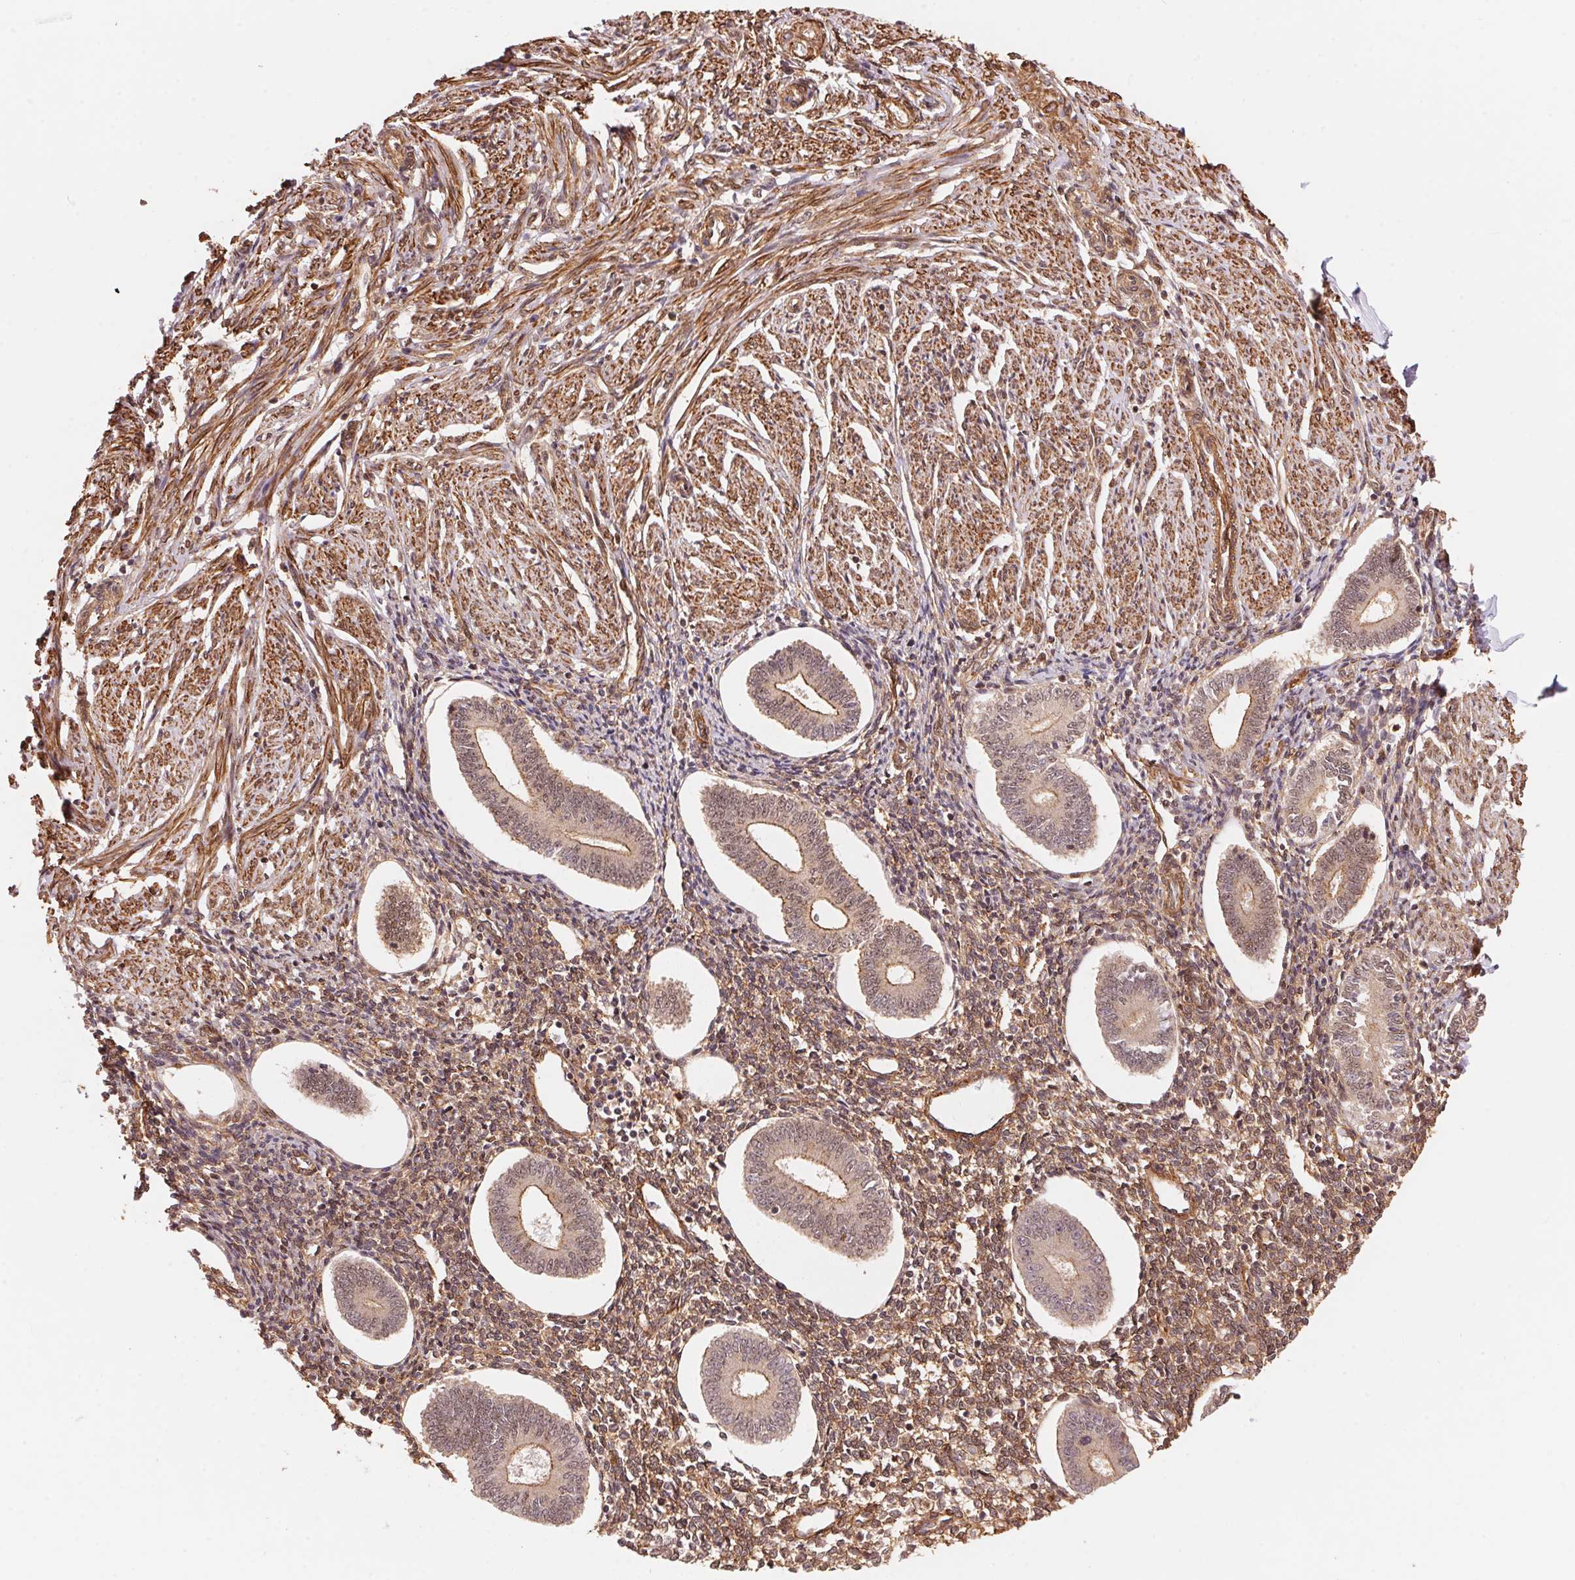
{"staining": {"intensity": "moderate", "quantity": ">75%", "location": "cytoplasmic/membranous,nuclear"}, "tissue": "endometrium", "cell_type": "Cells in endometrial stroma", "image_type": "normal", "snomed": [{"axis": "morphology", "description": "Normal tissue, NOS"}, {"axis": "topography", "description": "Endometrium"}], "caption": "IHC histopathology image of normal endometrium: human endometrium stained using immunohistochemistry shows medium levels of moderate protein expression localized specifically in the cytoplasmic/membranous,nuclear of cells in endometrial stroma, appearing as a cytoplasmic/membranous,nuclear brown color.", "gene": "TNIP2", "patient": {"sex": "female", "age": 40}}